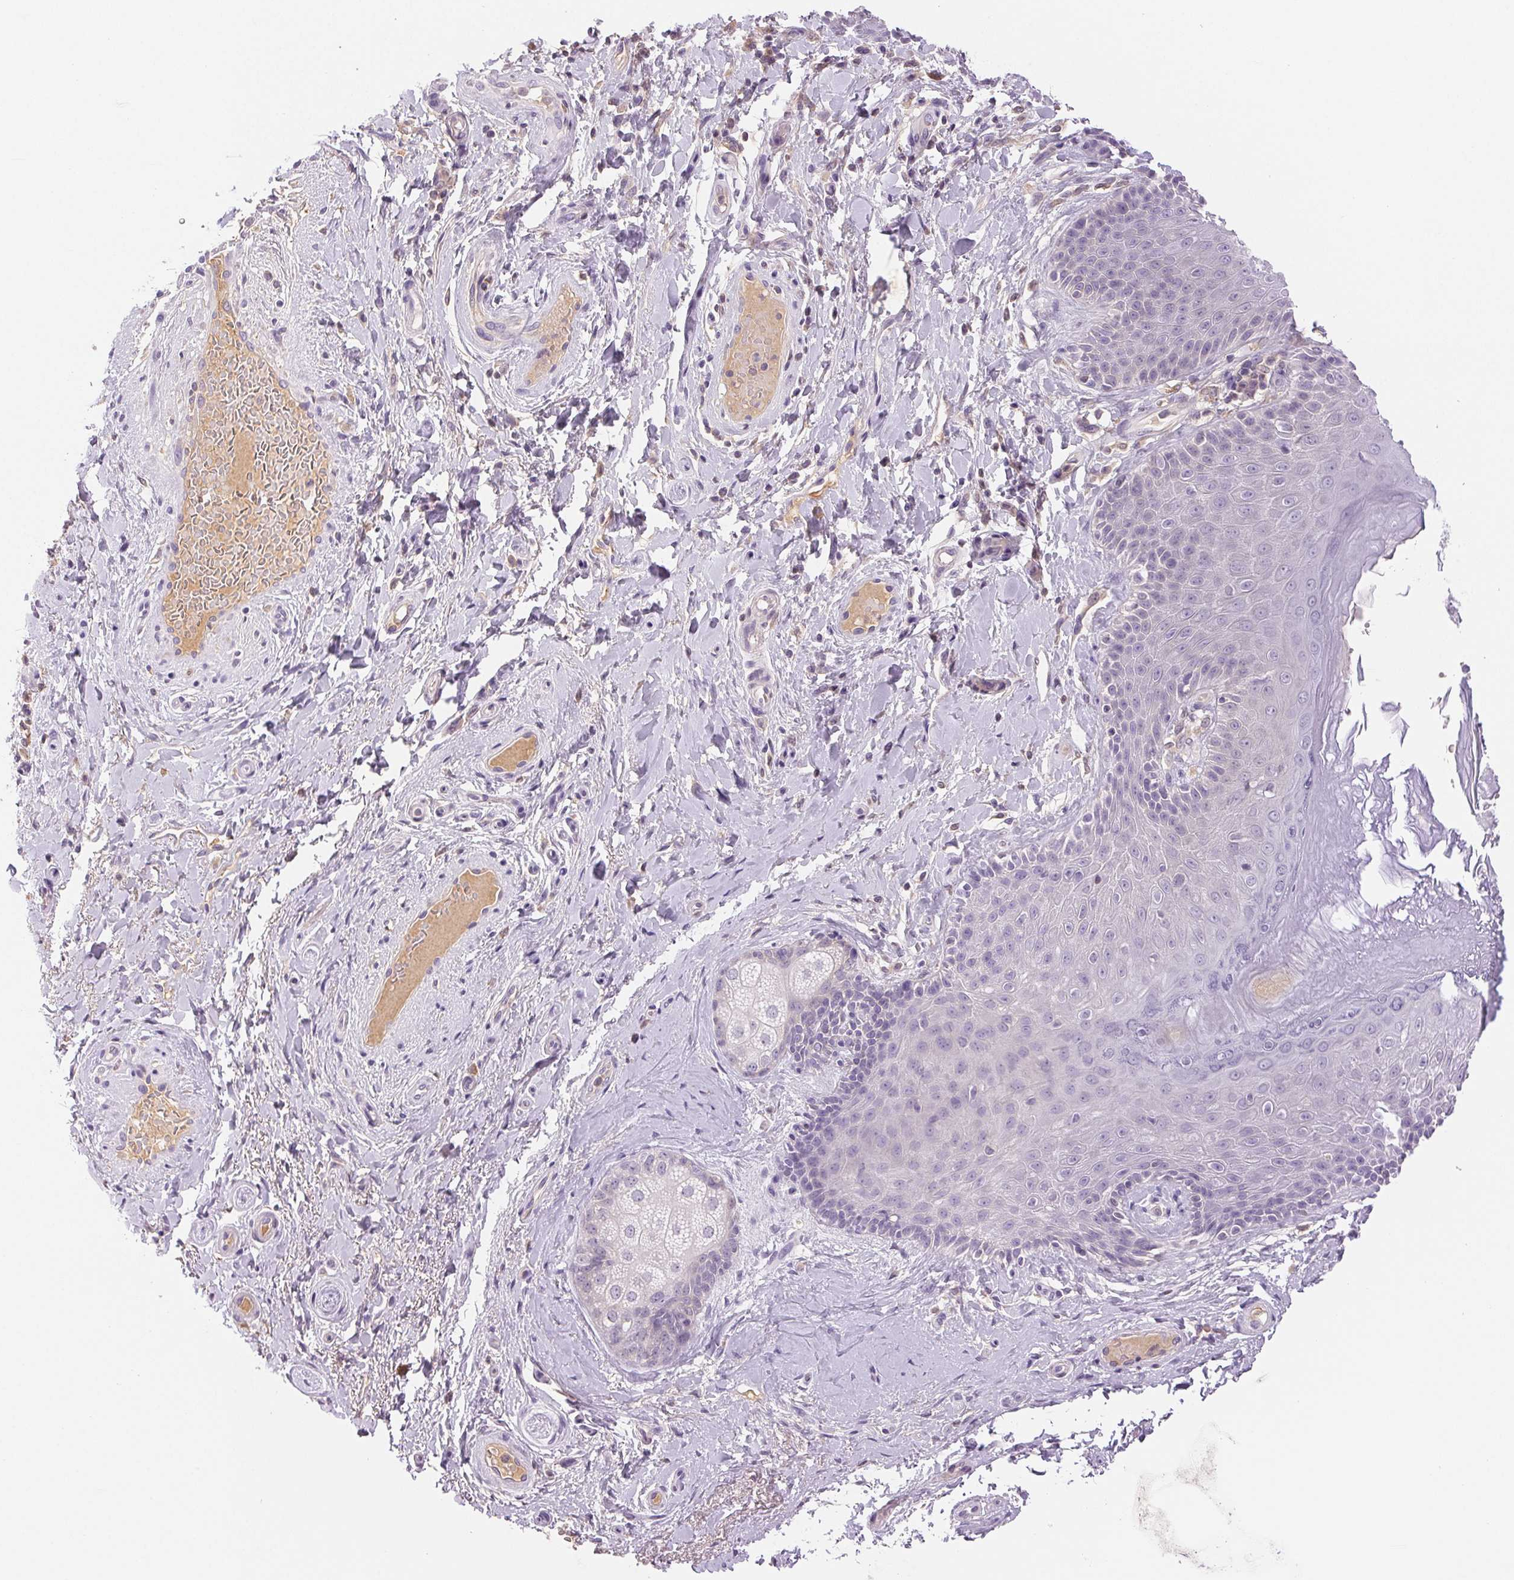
{"staining": {"intensity": "negative", "quantity": "none", "location": "none"}, "tissue": "skin", "cell_type": "Epidermal cells", "image_type": "normal", "snomed": [{"axis": "morphology", "description": "Normal tissue, NOS"}, {"axis": "topography", "description": "Anal"}, {"axis": "topography", "description": "Peripheral nerve tissue"}], "caption": "Immunohistochemistry image of benign human skin stained for a protein (brown), which reveals no staining in epidermal cells.", "gene": "IFIT1B", "patient": {"sex": "male", "age": 51}}